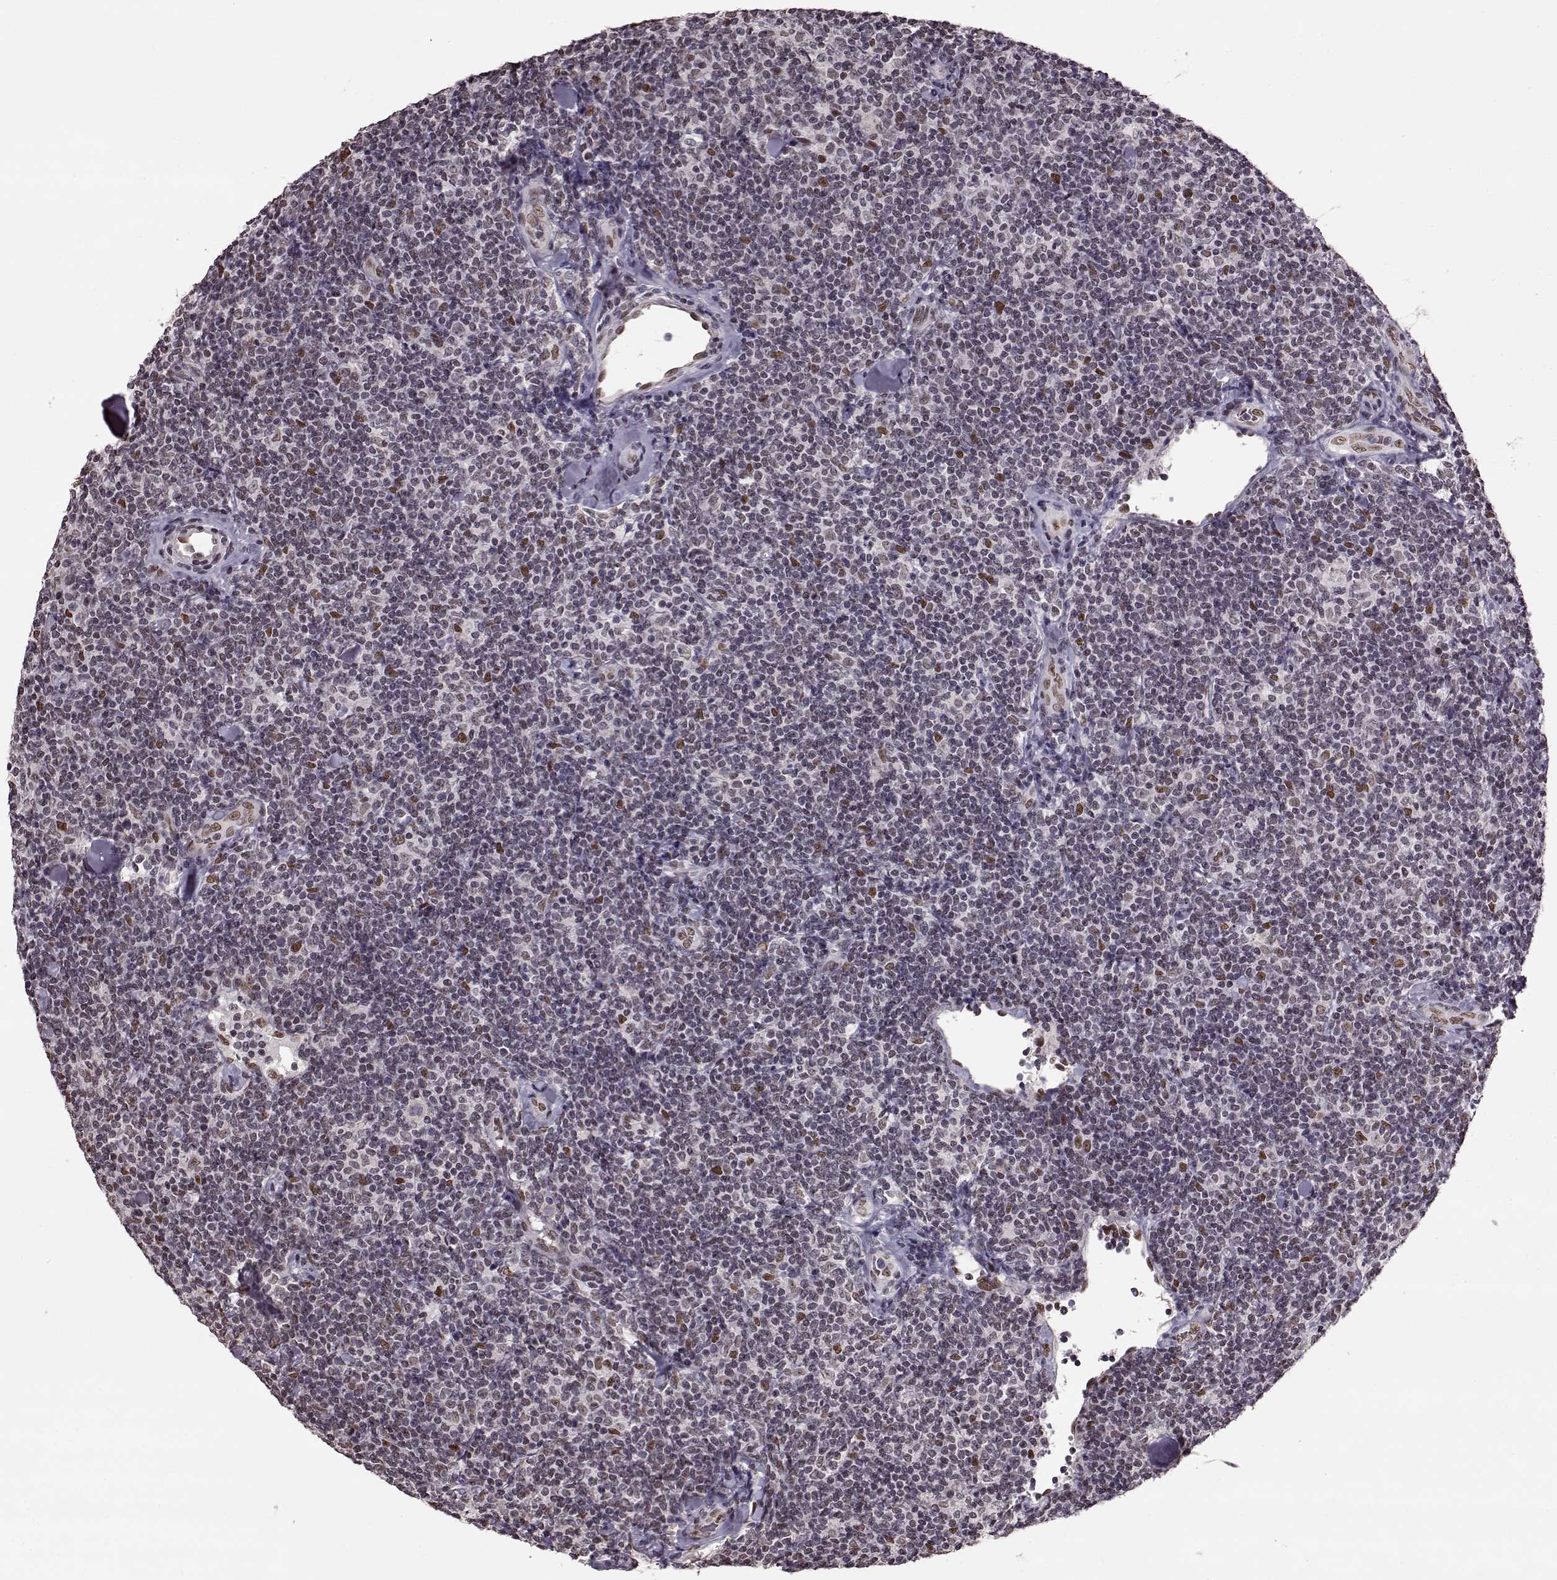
{"staining": {"intensity": "moderate", "quantity": "<25%", "location": "nuclear"}, "tissue": "lymphoma", "cell_type": "Tumor cells", "image_type": "cancer", "snomed": [{"axis": "morphology", "description": "Malignant lymphoma, non-Hodgkin's type, Low grade"}, {"axis": "topography", "description": "Lymph node"}], "caption": "Protein analysis of lymphoma tissue displays moderate nuclear expression in about <25% of tumor cells. Using DAB (brown) and hematoxylin (blue) stains, captured at high magnification using brightfield microscopy.", "gene": "FTO", "patient": {"sex": "female", "age": 56}}